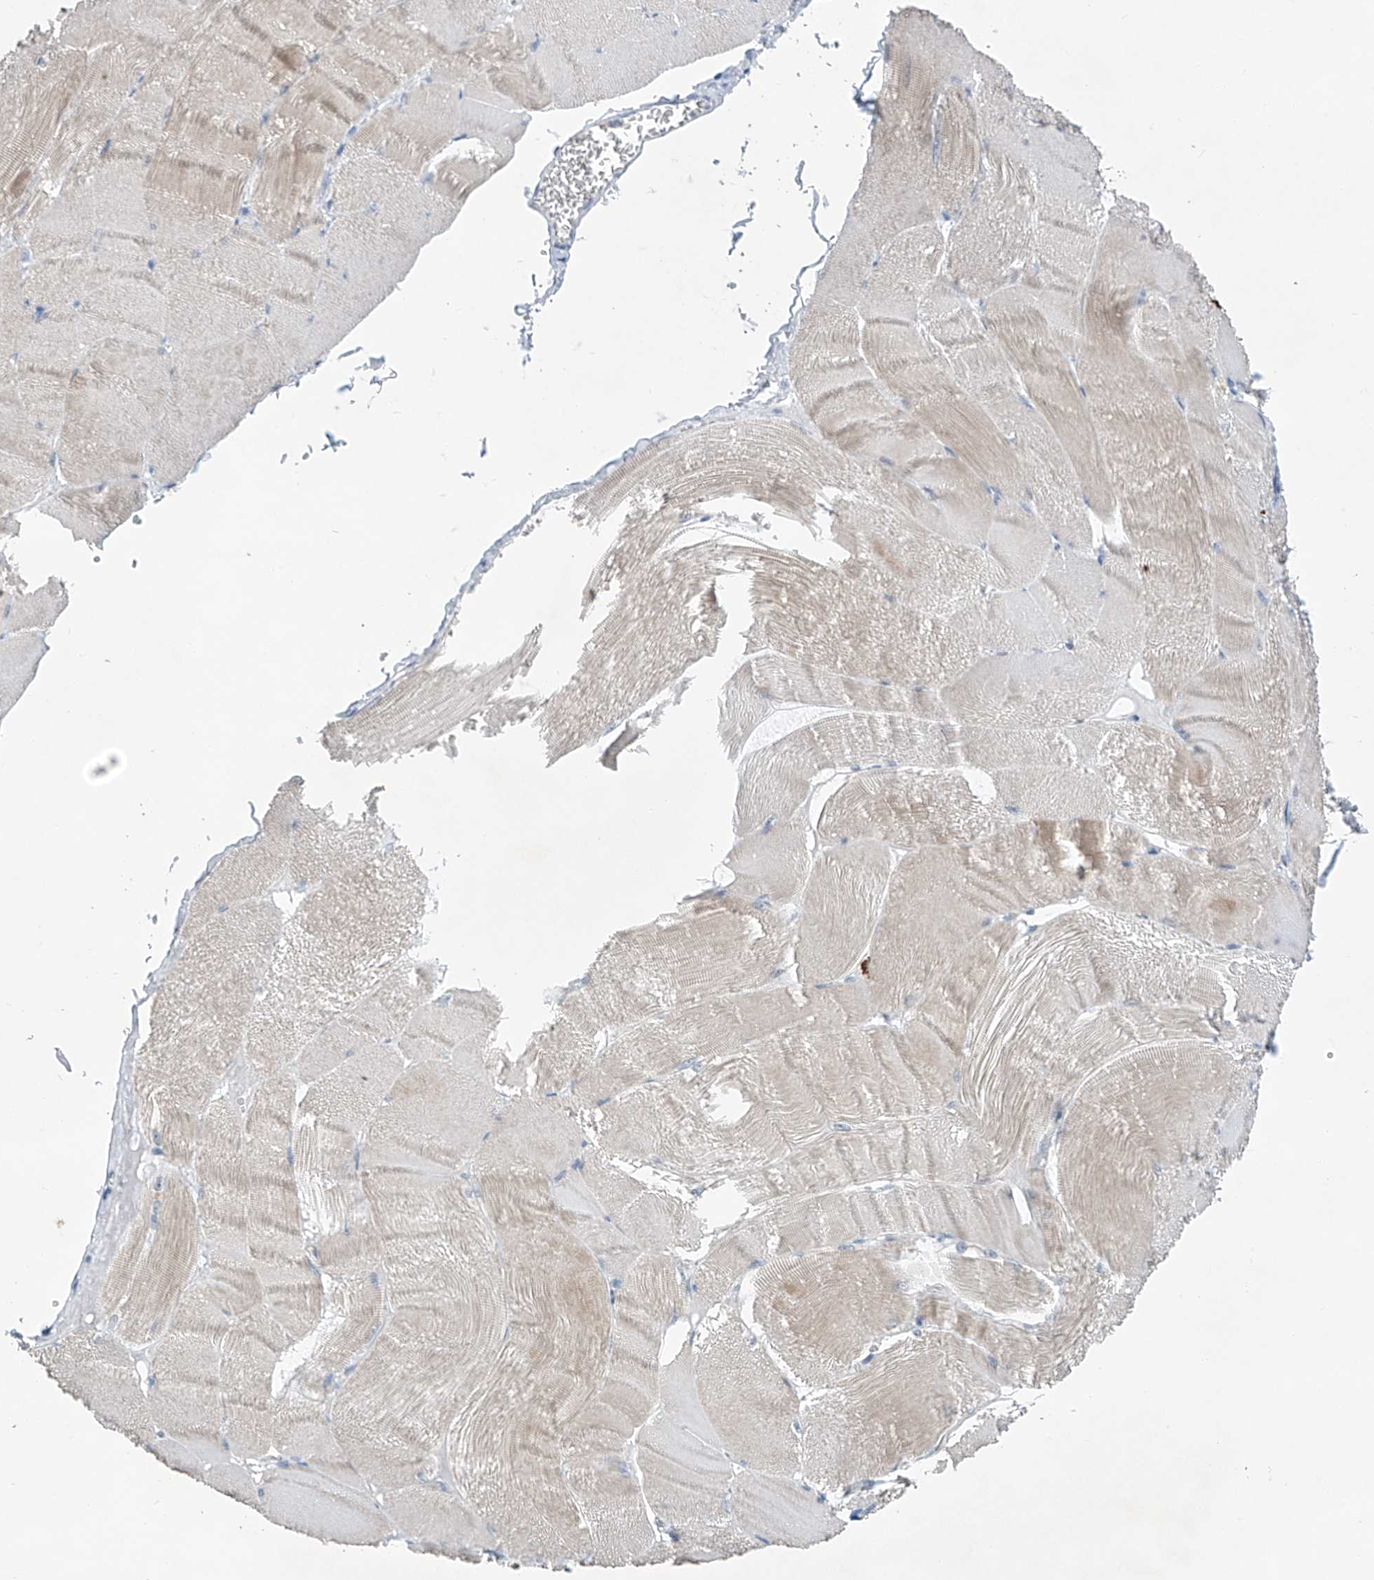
{"staining": {"intensity": "moderate", "quantity": "<25%", "location": "cytoplasmic/membranous"}, "tissue": "skeletal muscle", "cell_type": "Myocytes", "image_type": "normal", "snomed": [{"axis": "morphology", "description": "Normal tissue, NOS"}, {"axis": "morphology", "description": "Basal cell carcinoma"}, {"axis": "topography", "description": "Skeletal muscle"}], "caption": "A brown stain shows moderate cytoplasmic/membranous positivity of a protein in myocytes of benign human skeletal muscle.", "gene": "KLF15", "patient": {"sex": "female", "age": 64}}